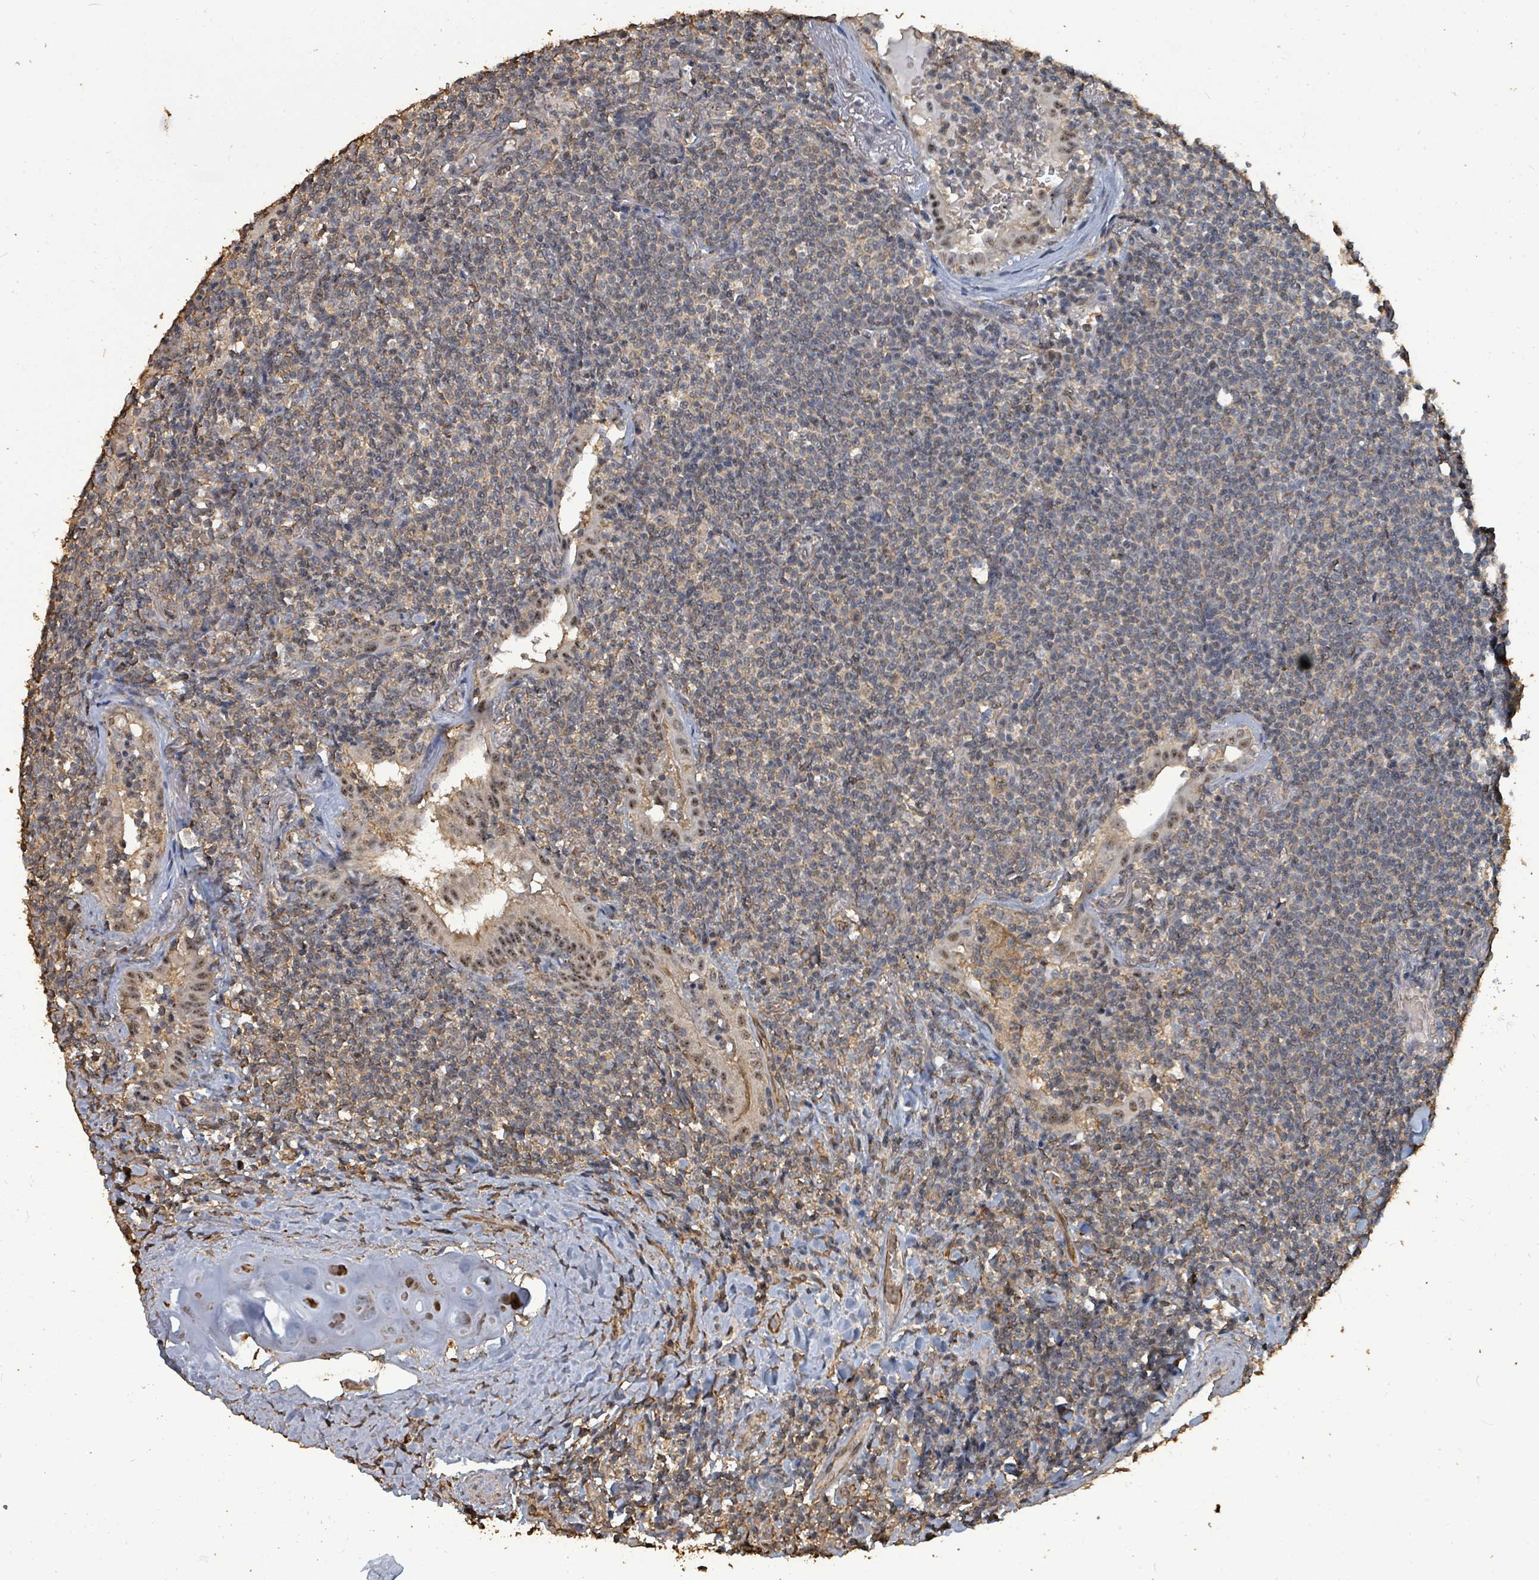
{"staining": {"intensity": "negative", "quantity": "none", "location": "none"}, "tissue": "lymphoma", "cell_type": "Tumor cells", "image_type": "cancer", "snomed": [{"axis": "morphology", "description": "Malignant lymphoma, non-Hodgkin's type, Low grade"}, {"axis": "topography", "description": "Lung"}], "caption": "The micrograph demonstrates no significant expression in tumor cells of lymphoma. The staining was performed using DAB to visualize the protein expression in brown, while the nuclei were stained in blue with hematoxylin (Magnification: 20x).", "gene": "C6orf52", "patient": {"sex": "female", "age": 71}}